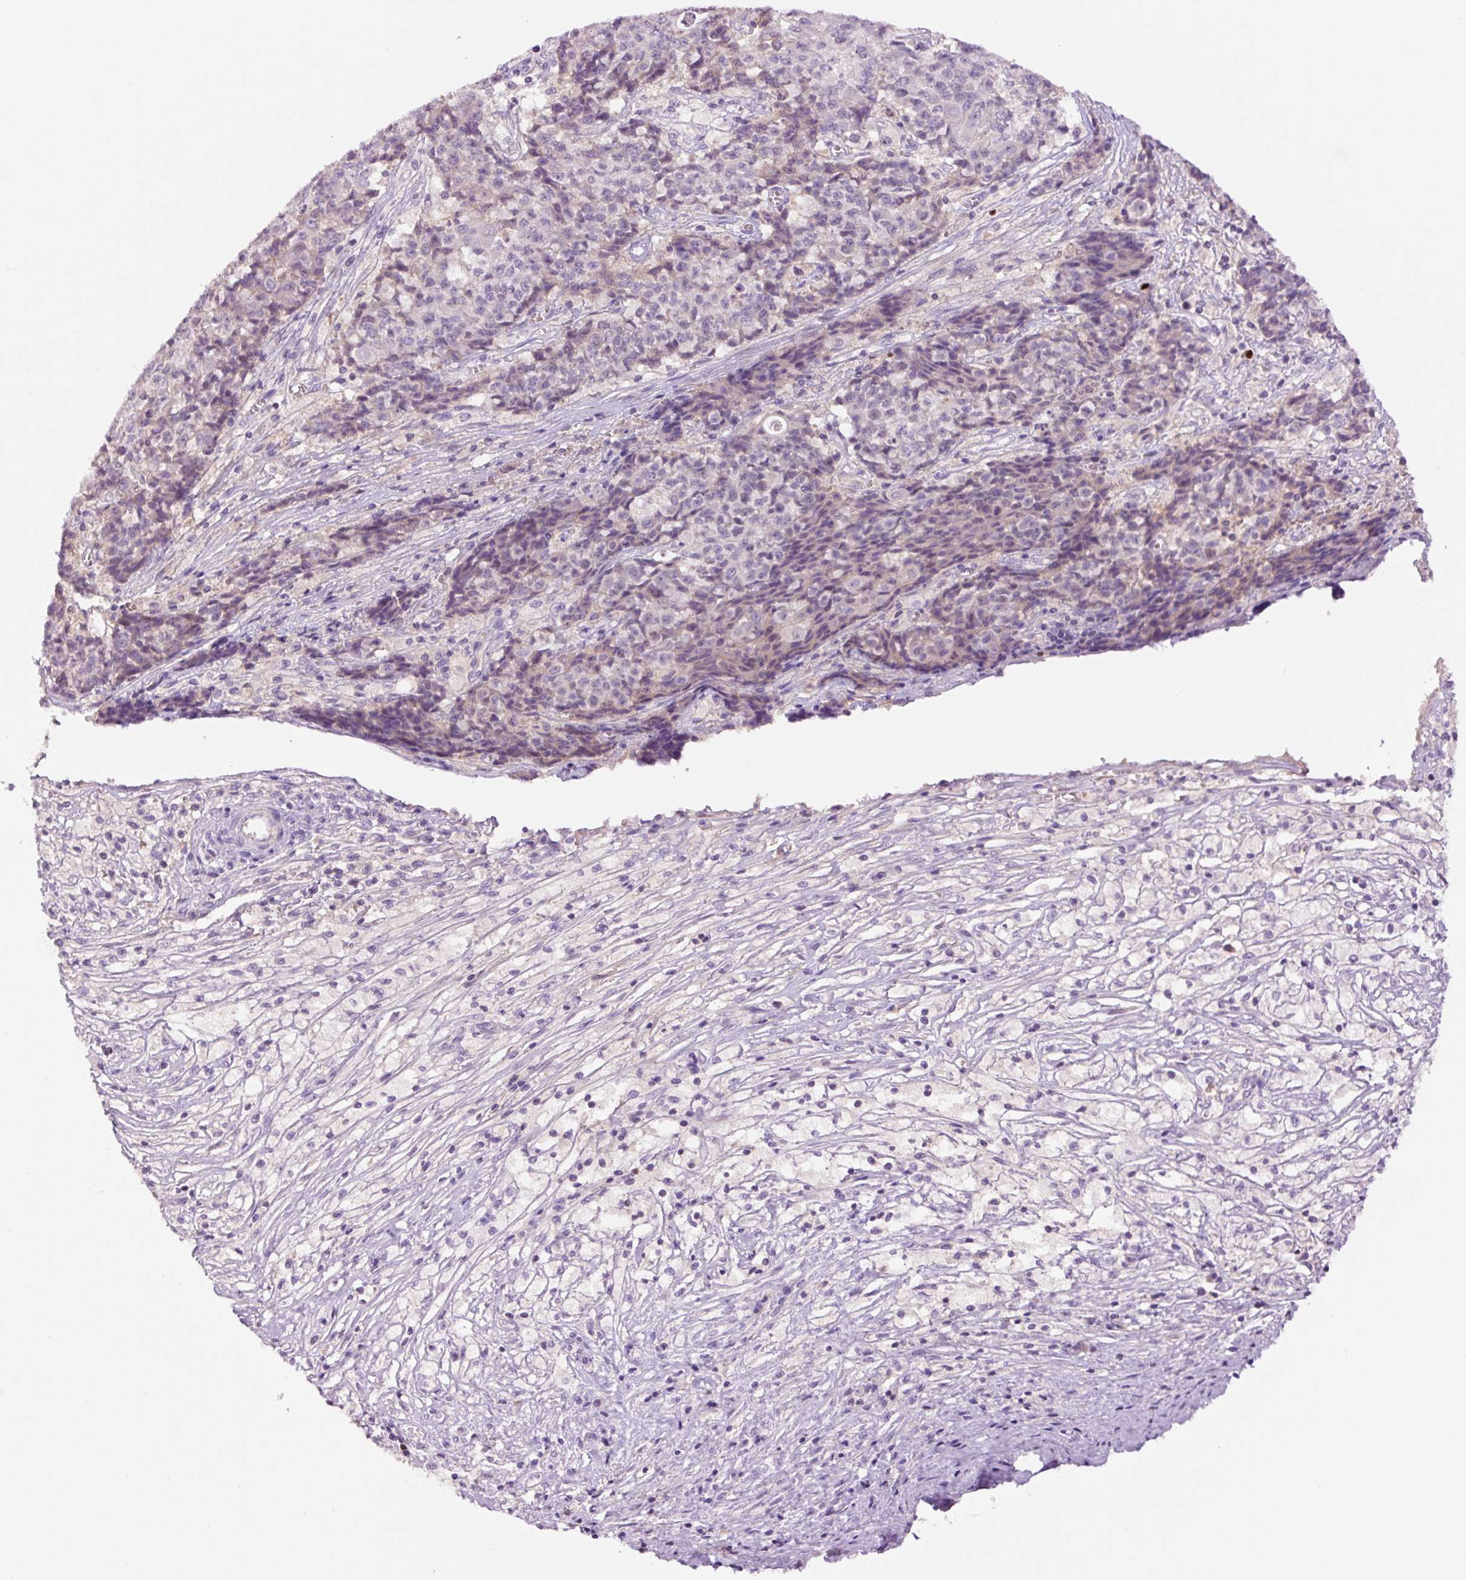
{"staining": {"intensity": "negative", "quantity": "none", "location": "none"}, "tissue": "ovarian cancer", "cell_type": "Tumor cells", "image_type": "cancer", "snomed": [{"axis": "morphology", "description": "Carcinoma, endometroid"}, {"axis": "topography", "description": "Ovary"}], "caption": "The histopathology image exhibits no staining of tumor cells in endometroid carcinoma (ovarian).", "gene": "DPPA4", "patient": {"sex": "female", "age": 42}}